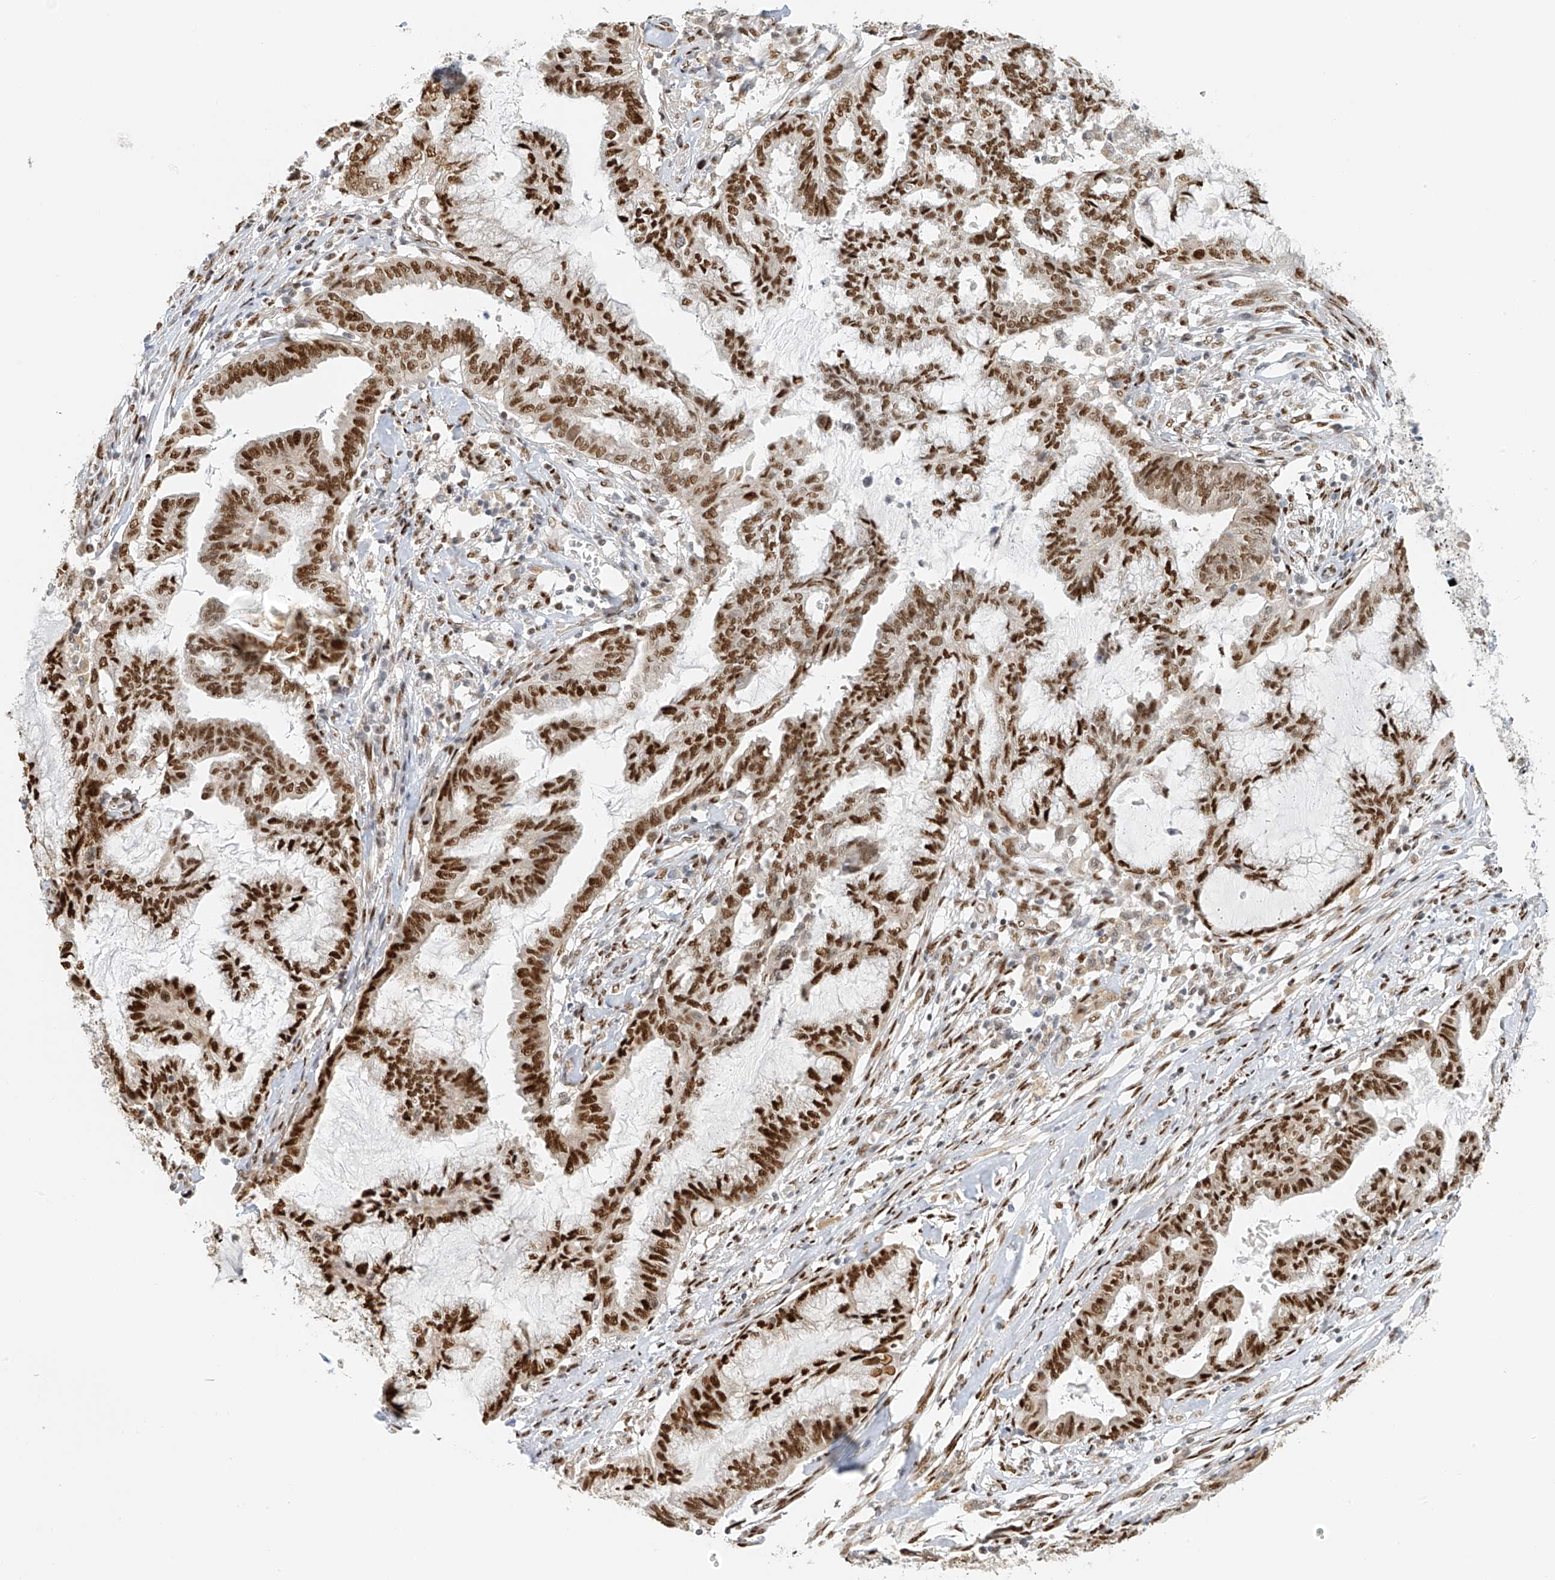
{"staining": {"intensity": "strong", "quantity": ">75%", "location": "nuclear"}, "tissue": "endometrial cancer", "cell_type": "Tumor cells", "image_type": "cancer", "snomed": [{"axis": "morphology", "description": "Adenocarcinoma, NOS"}, {"axis": "topography", "description": "Endometrium"}], "caption": "Immunohistochemical staining of human endometrial cancer demonstrates high levels of strong nuclear protein positivity in about >75% of tumor cells.", "gene": "ZNF514", "patient": {"sex": "female", "age": 86}}